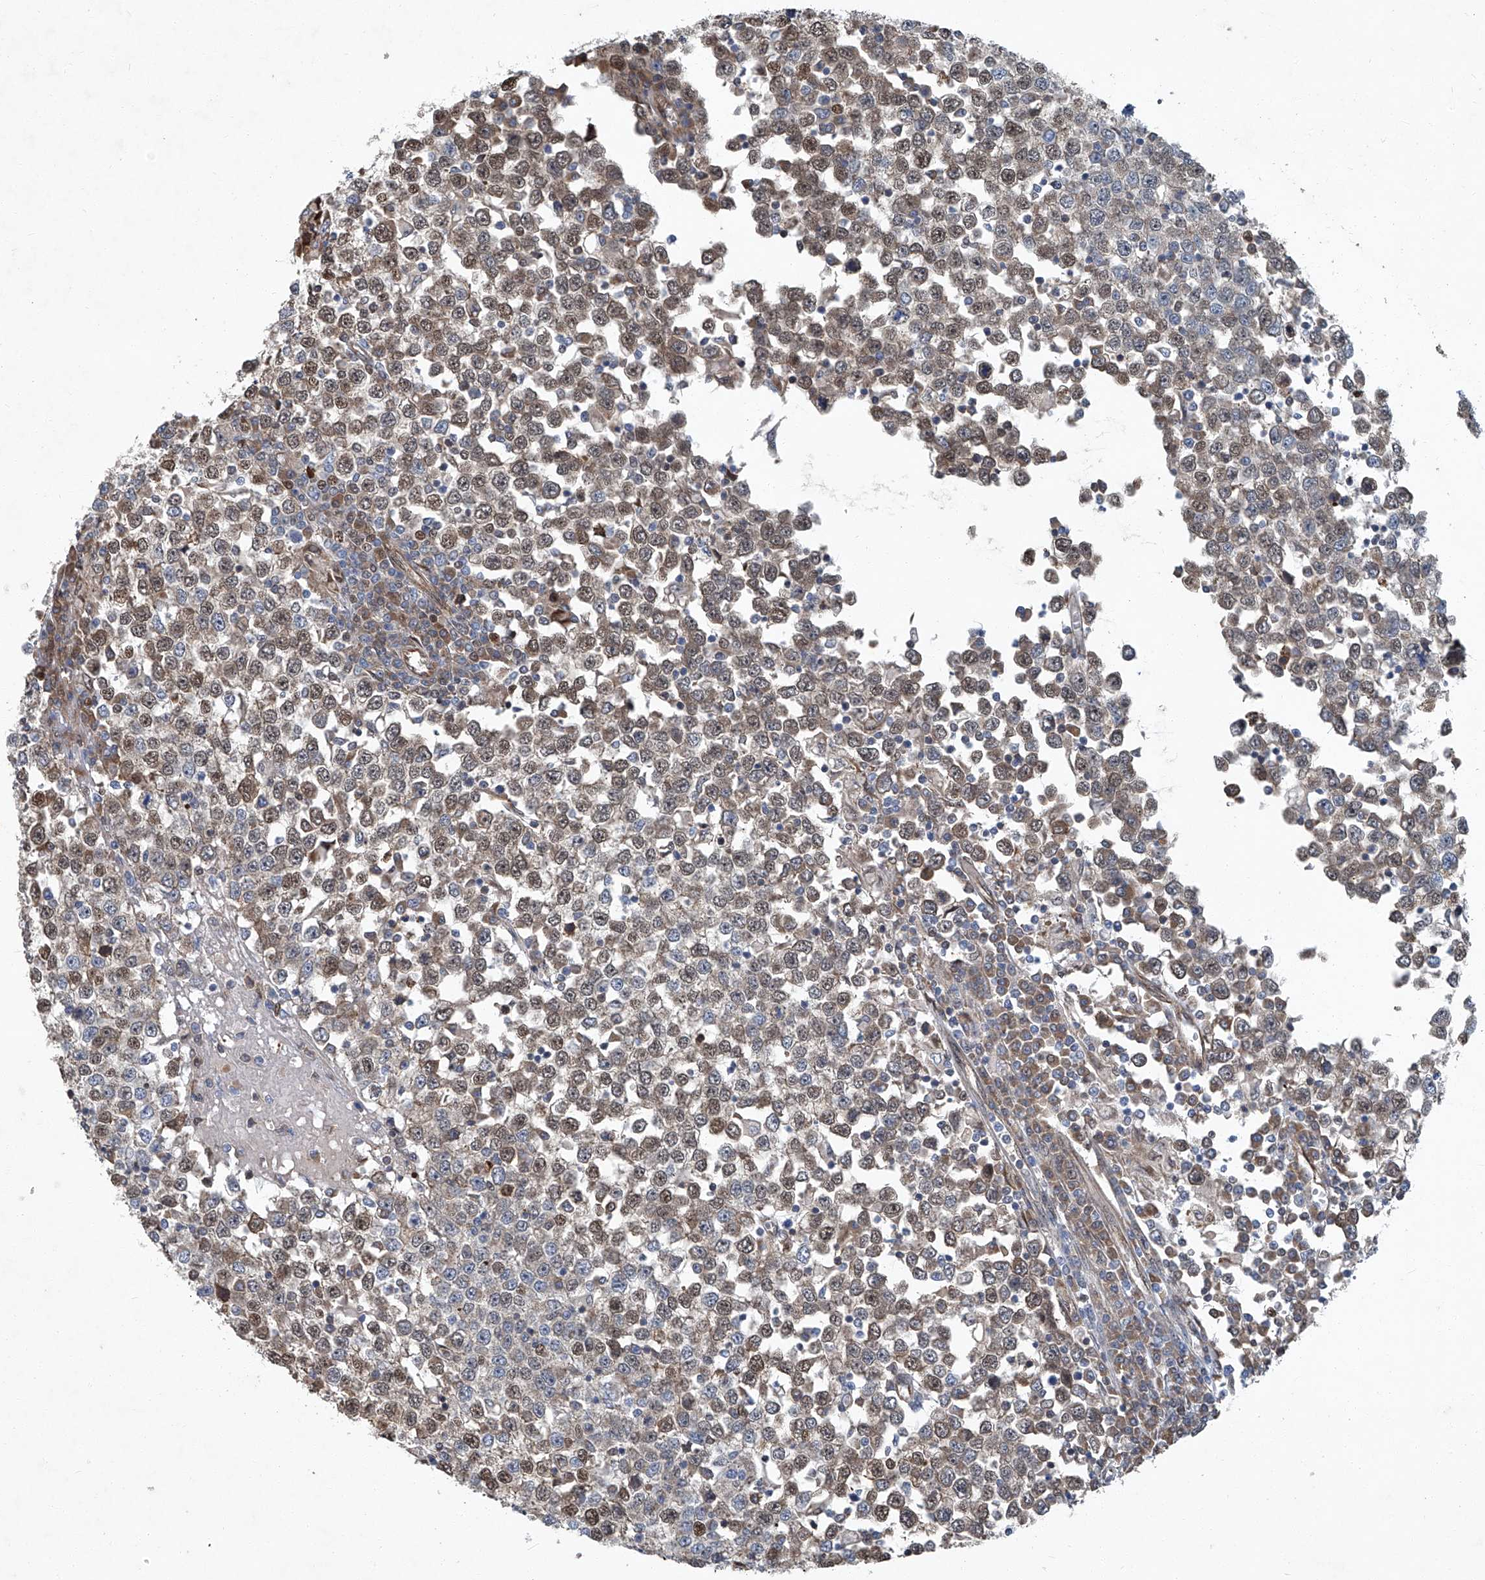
{"staining": {"intensity": "weak", "quantity": "25%-75%", "location": "cytoplasmic/membranous,nuclear"}, "tissue": "testis cancer", "cell_type": "Tumor cells", "image_type": "cancer", "snomed": [{"axis": "morphology", "description": "Seminoma, NOS"}, {"axis": "topography", "description": "Testis"}], "caption": "The histopathology image shows immunohistochemical staining of testis cancer (seminoma). There is weak cytoplasmic/membranous and nuclear staining is seen in approximately 25%-75% of tumor cells.", "gene": "GPR132", "patient": {"sex": "male", "age": 65}}